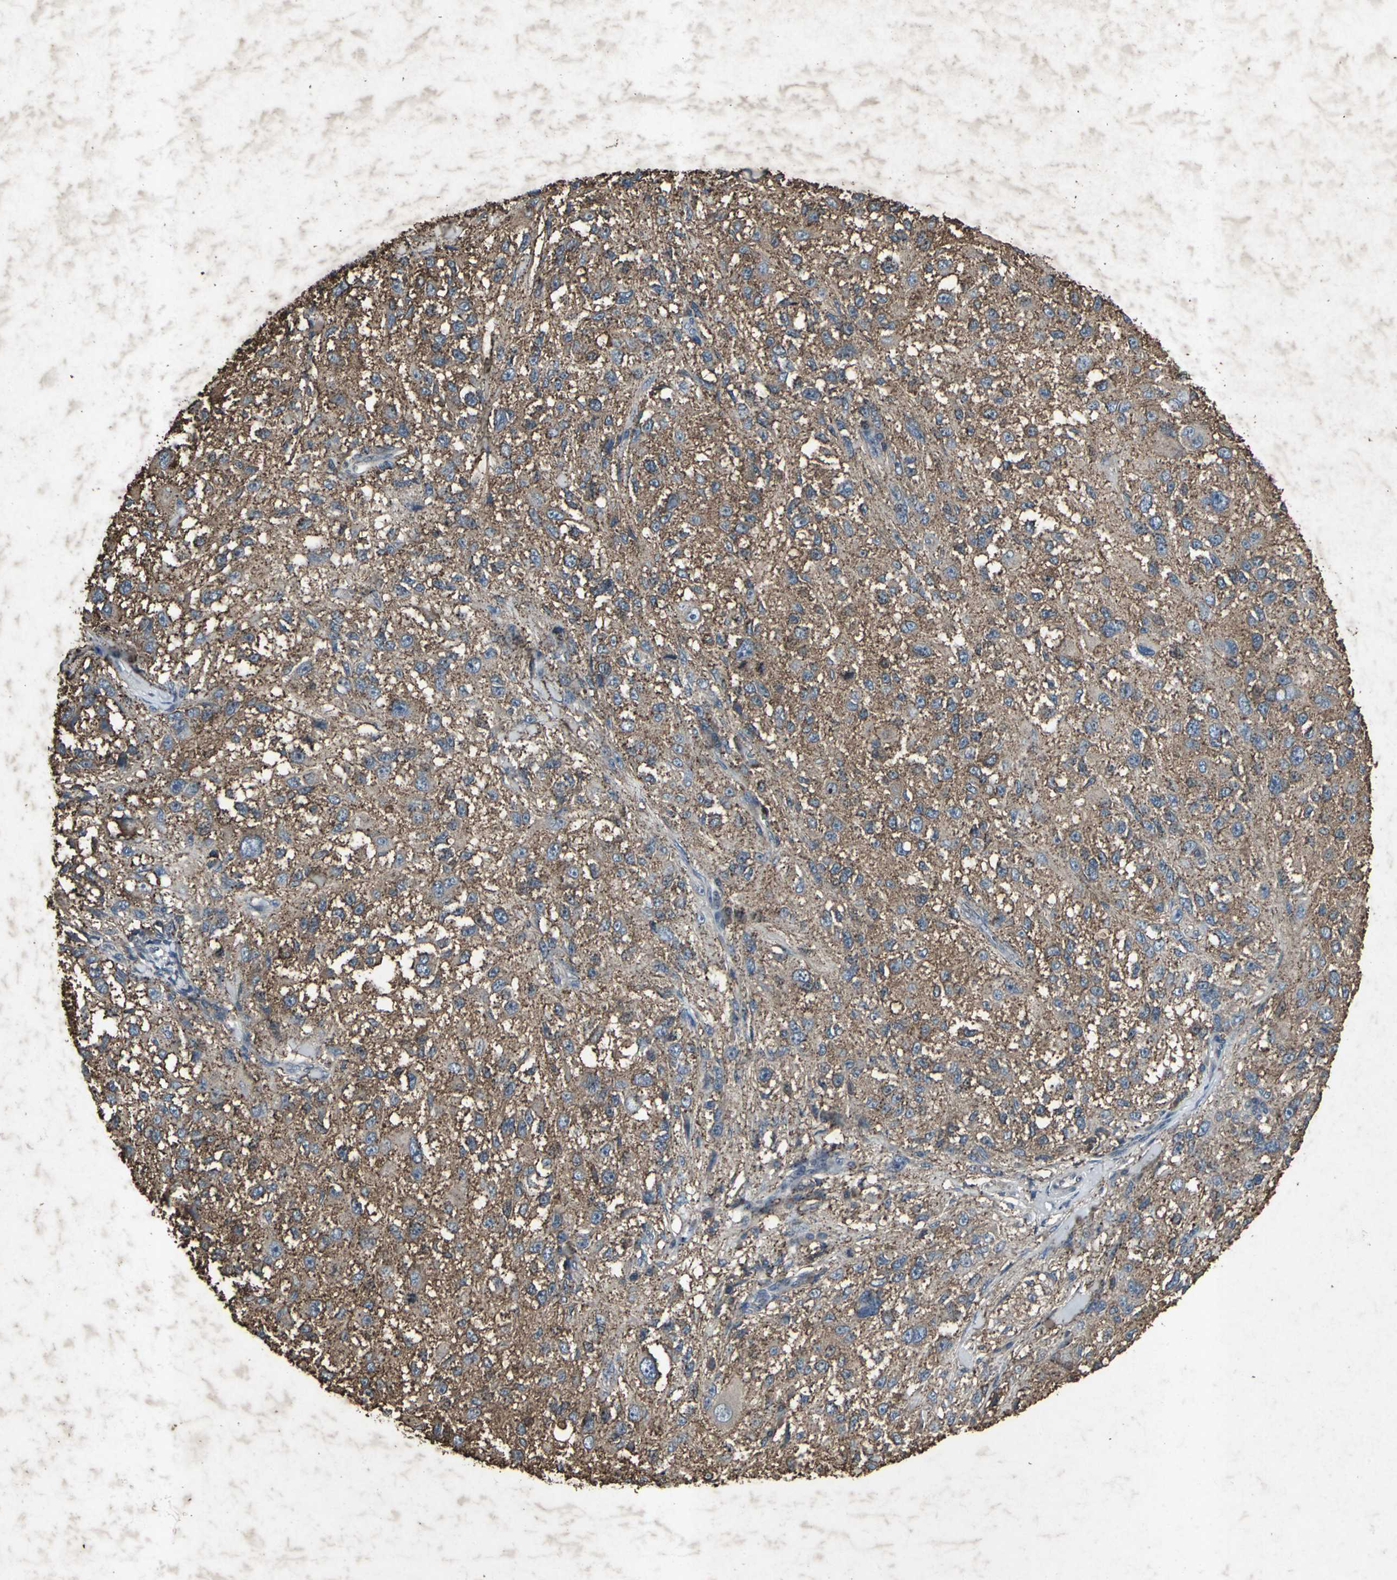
{"staining": {"intensity": "moderate", "quantity": ">75%", "location": "cytoplasmic/membranous"}, "tissue": "melanoma", "cell_type": "Tumor cells", "image_type": "cancer", "snomed": [{"axis": "morphology", "description": "Necrosis, NOS"}, {"axis": "morphology", "description": "Malignant melanoma, NOS"}, {"axis": "topography", "description": "Skin"}], "caption": "Protein analysis of malignant melanoma tissue exhibits moderate cytoplasmic/membranous staining in approximately >75% of tumor cells.", "gene": "CCR9", "patient": {"sex": "female", "age": 87}}